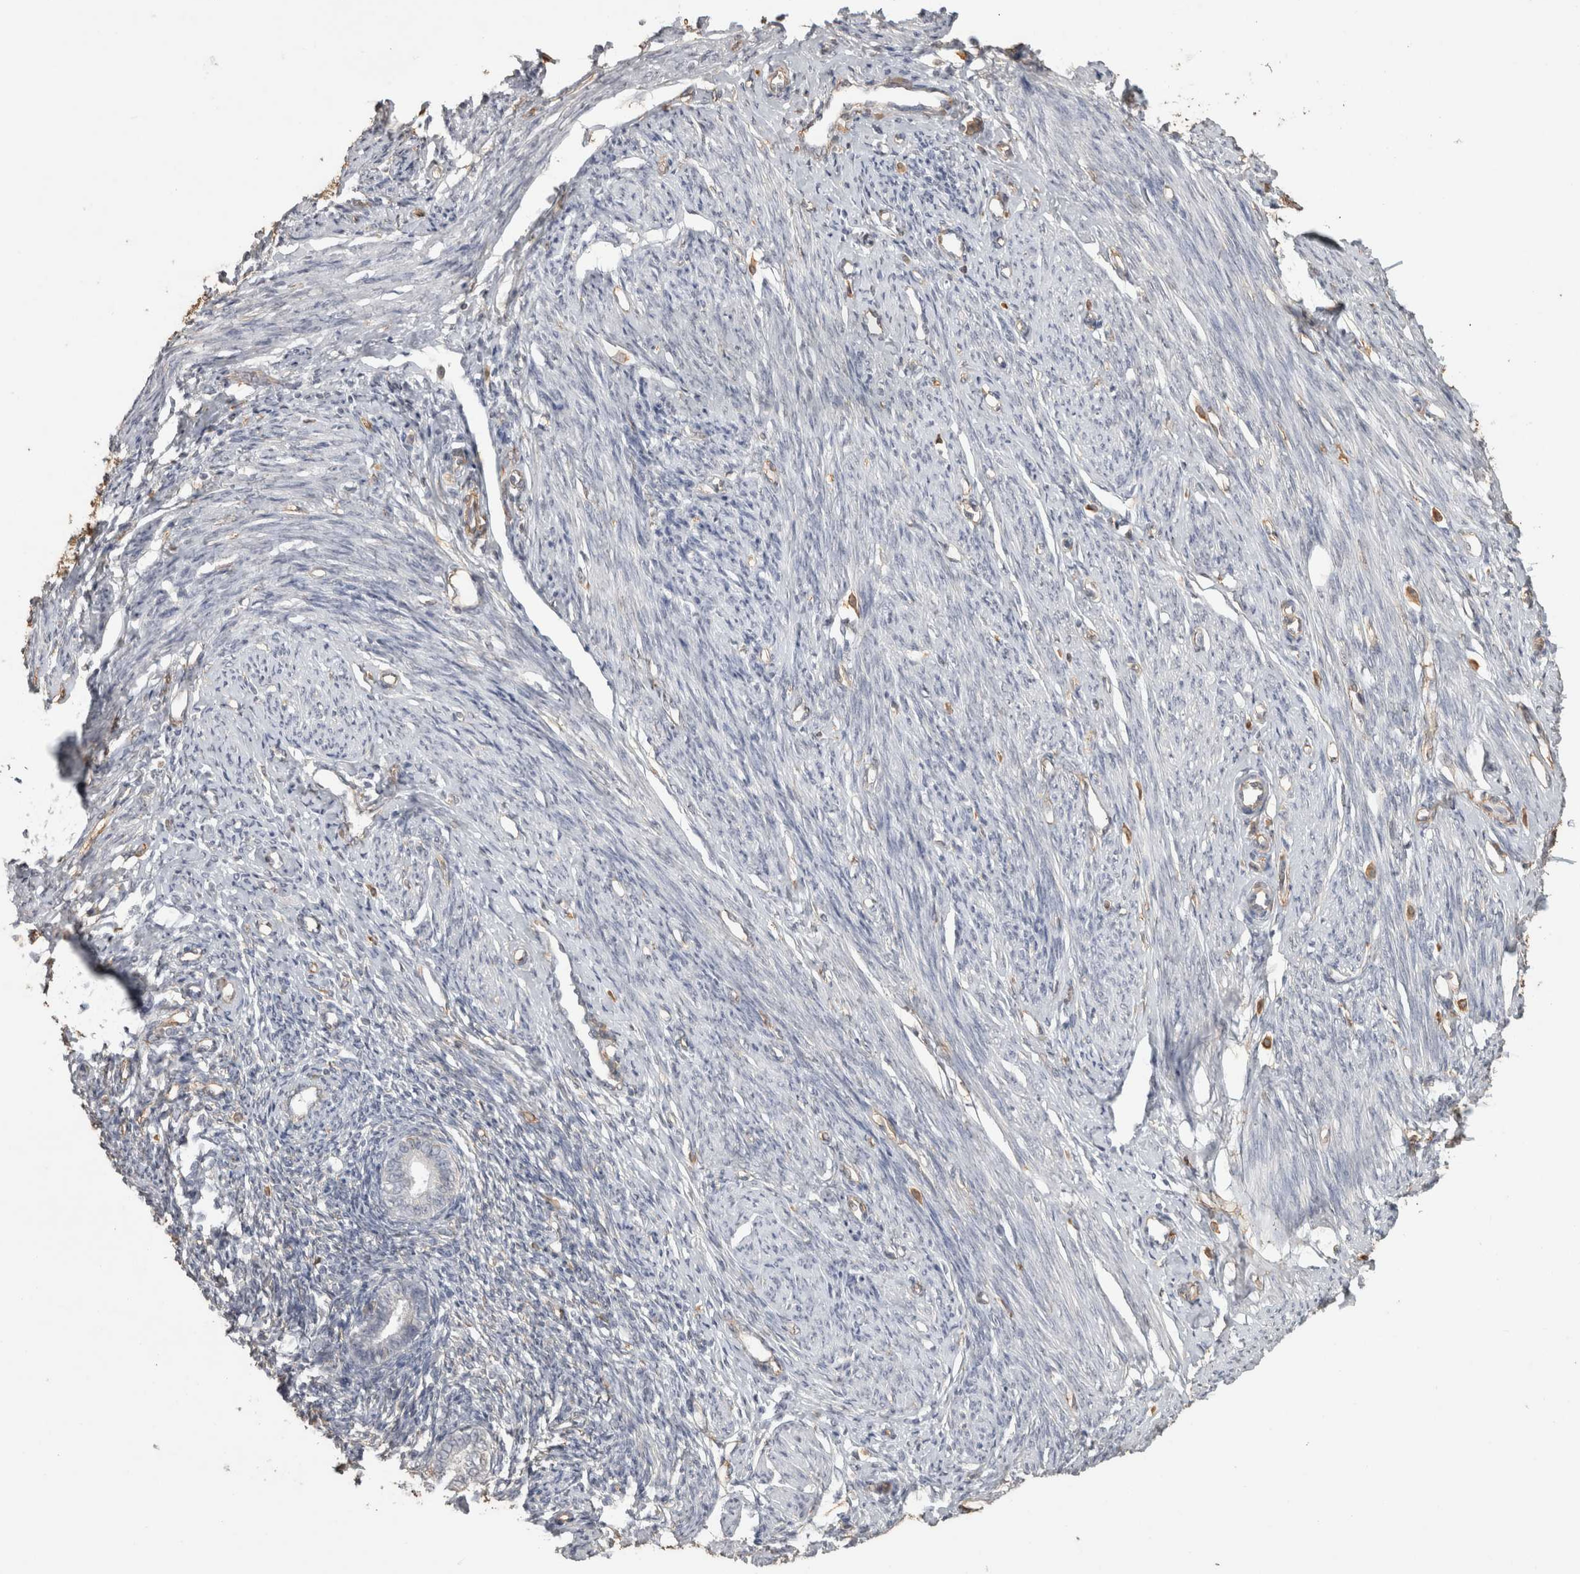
{"staining": {"intensity": "negative", "quantity": "none", "location": "none"}, "tissue": "endometrium", "cell_type": "Cells in endometrial stroma", "image_type": "normal", "snomed": [{"axis": "morphology", "description": "Normal tissue, NOS"}, {"axis": "topography", "description": "Endometrium"}], "caption": "This is an immunohistochemistry (IHC) histopathology image of normal endometrium. There is no positivity in cells in endometrial stroma.", "gene": "REPS2", "patient": {"sex": "female", "age": 56}}